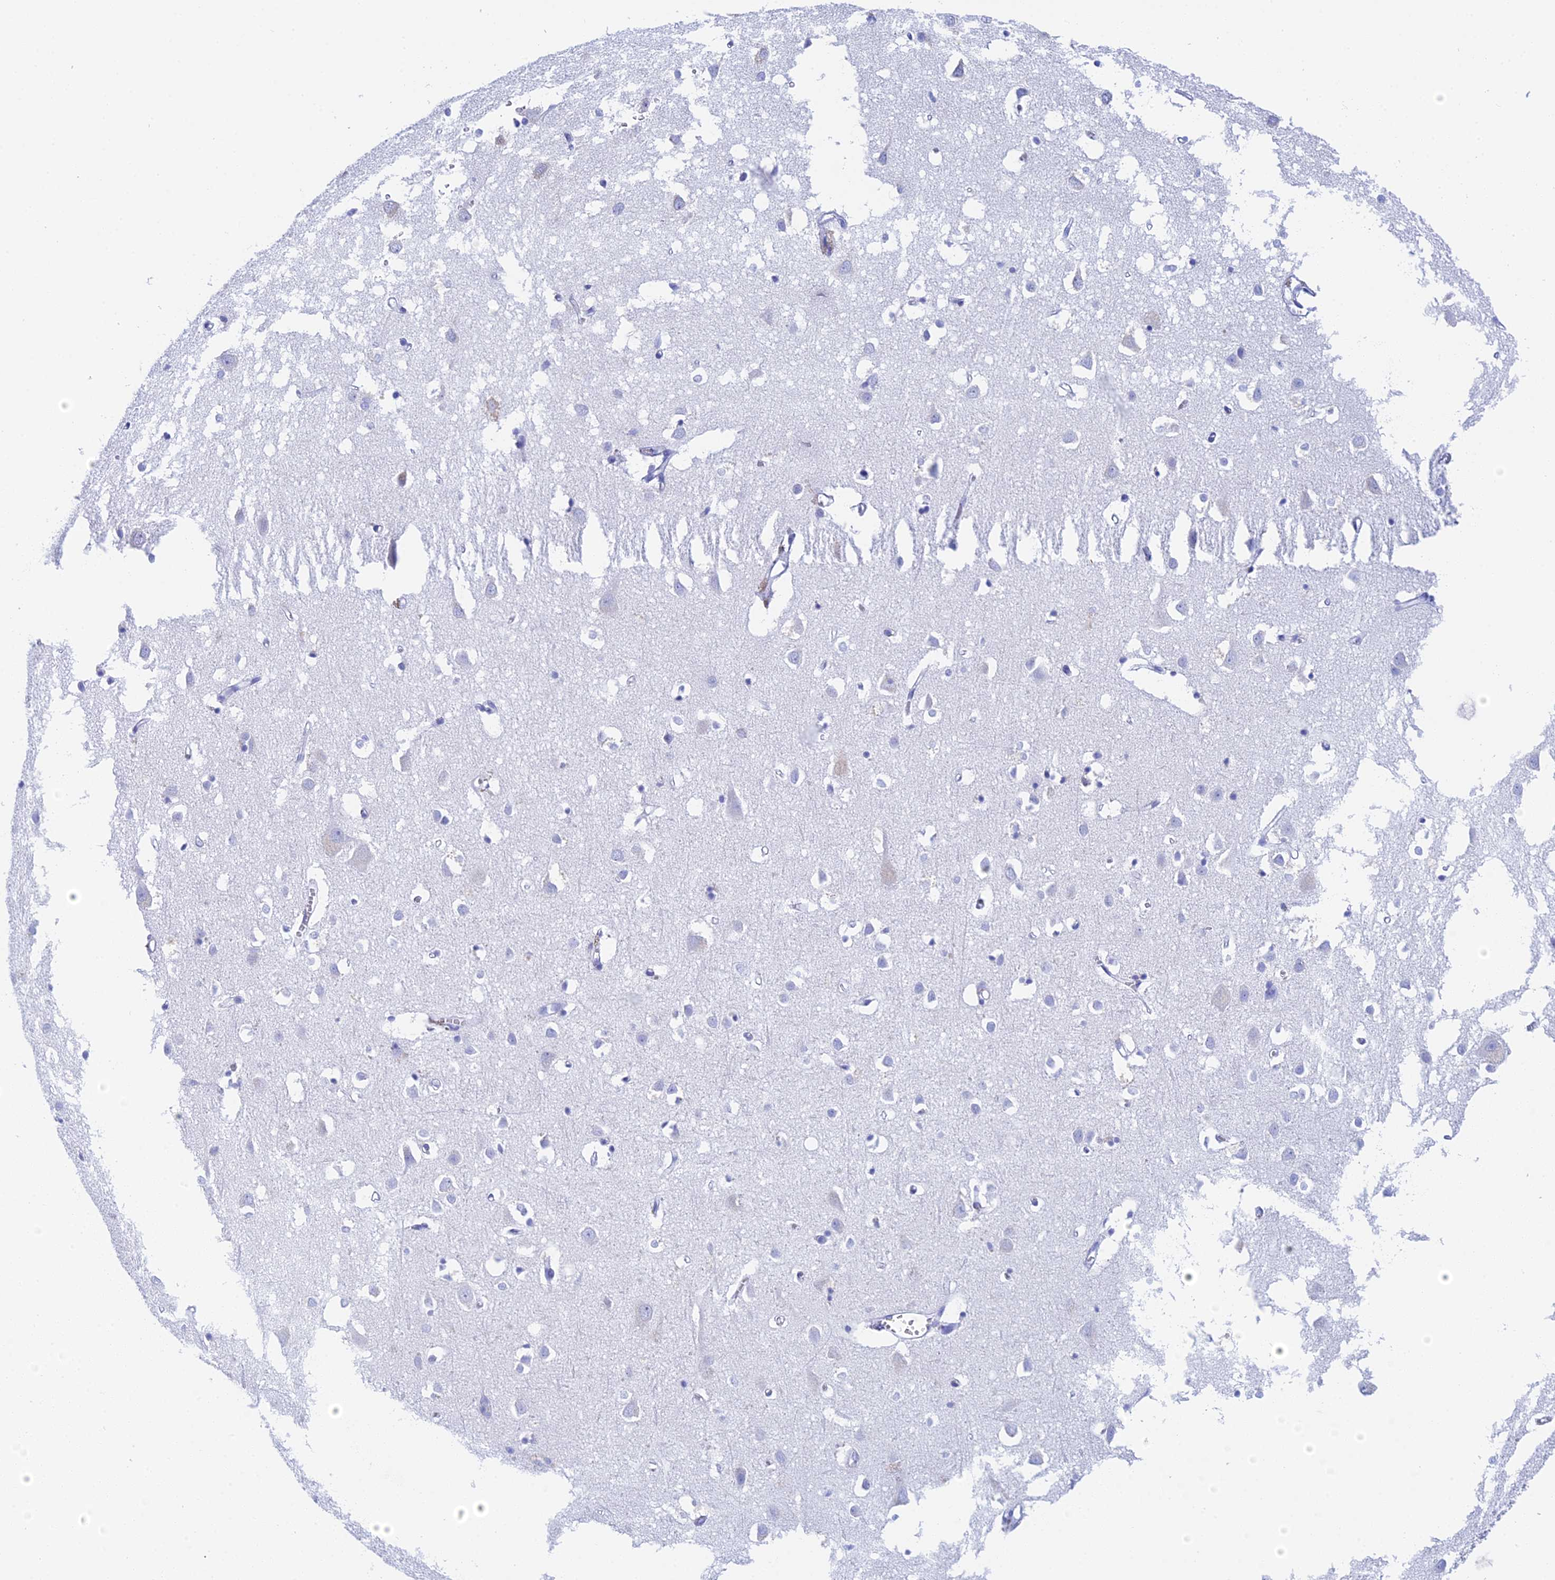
{"staining": {"intensity": "negative", "quantity": "none", "location": "none"}, "tissue": "cerebral cortex", "cell_type": "Endothelial cells", "image_type": "normal", "snomed": [{"axis": "morphology", "description": "Normal tissue, NOS"}, {"axis": "topography", "description": "Cerebral cortex"}], "caption": "This is an immunohistochemistry micrograph of benign cerebral cortex. There is no expression in endothelial cells.", "gene": "TEX101", "patient": {"sex": "female", "age": 64}}